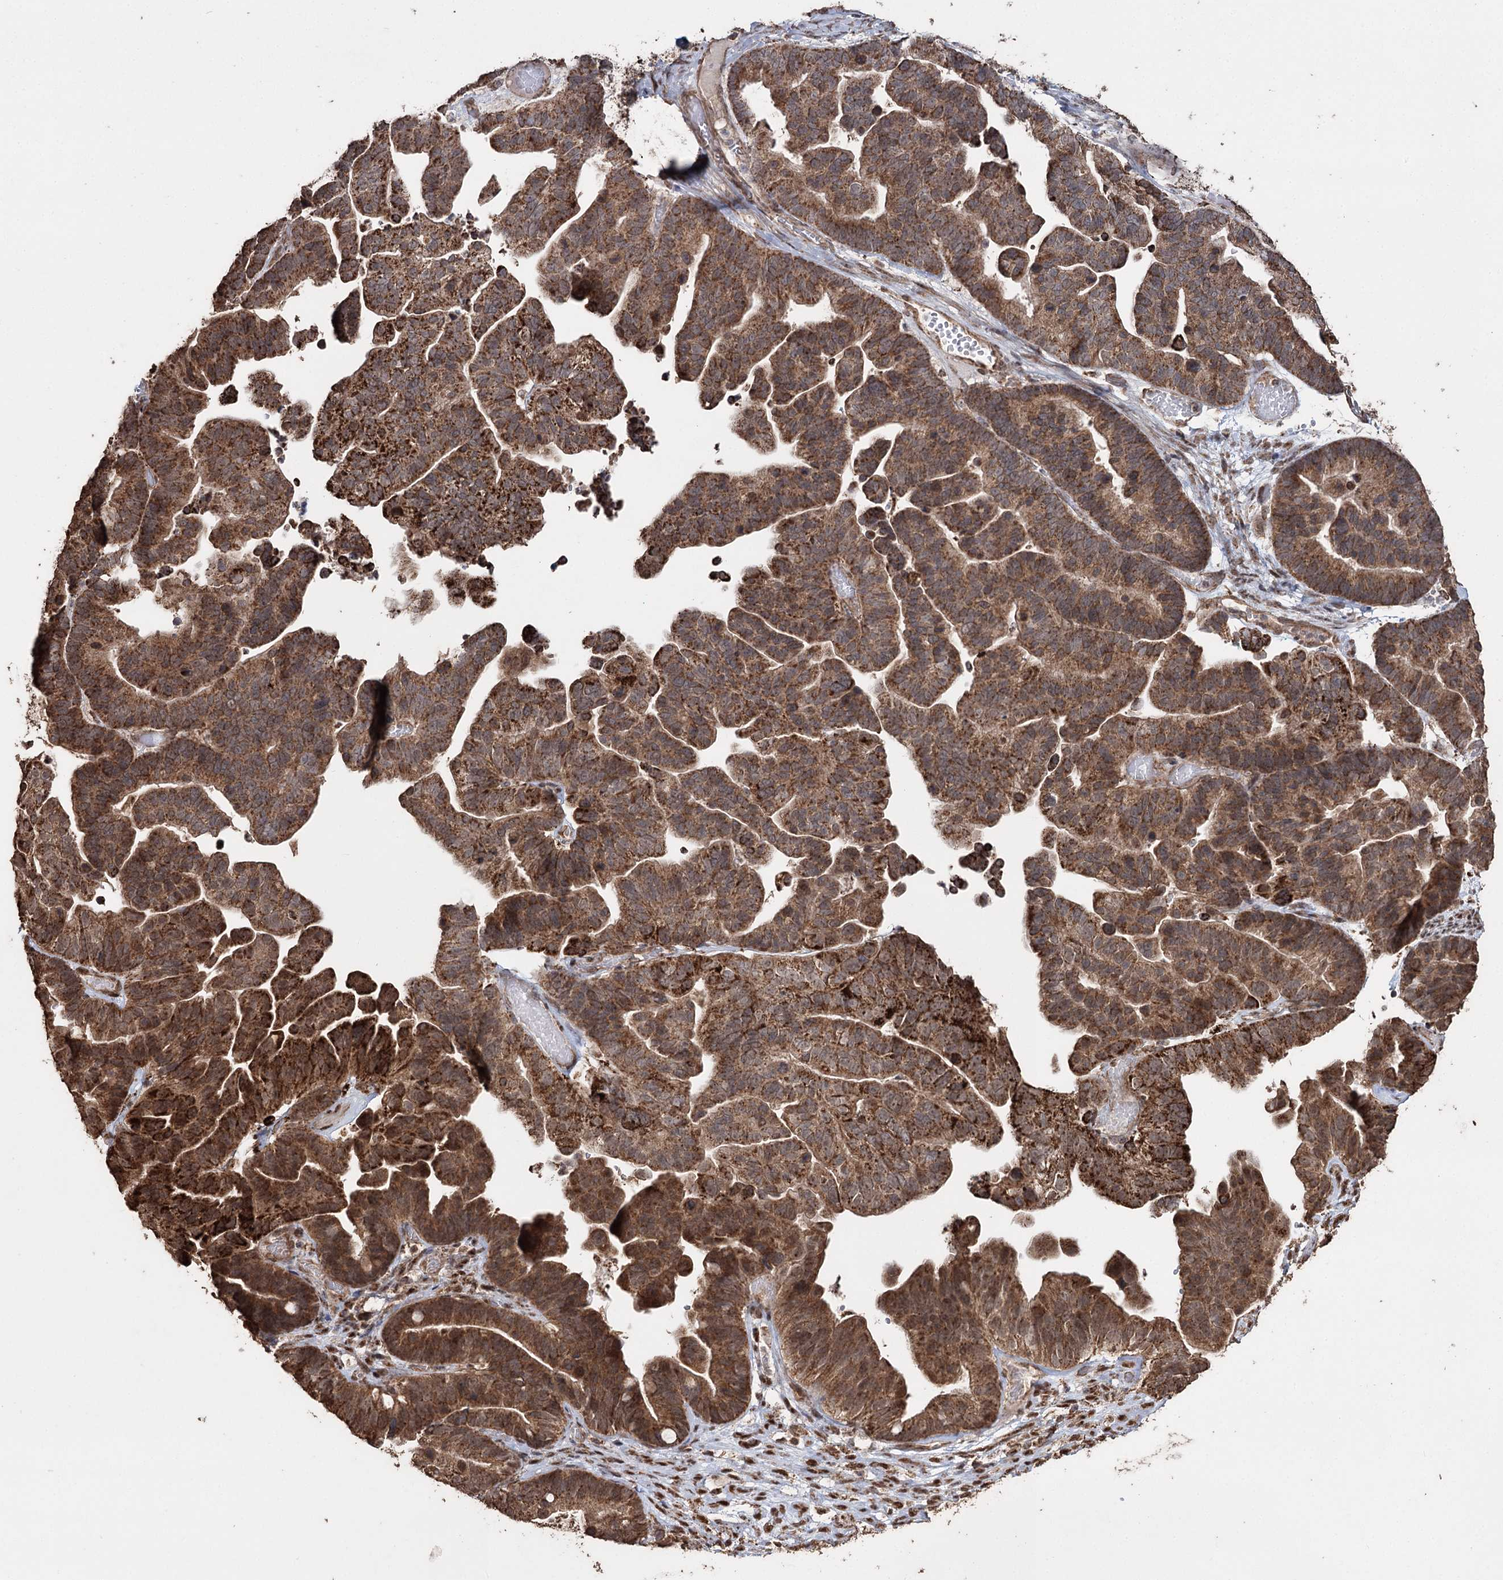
{"staining": {"intensity": "moderate", "quantity": ">75%", "location": "cytoplasmic/membranous"}, "tissue": "ovarian cancer", "cell_type": "Tumor cells", "image_type": "cancer", "snomed": [{"axis": "morphology", "description": "Cystadenocarcinoma, serous, NOS"}, {"axis": "topography", "description": "Ovary"}], "caption": "Ovarian cancer was stained to show a protein in brown. There is medium levels of moderate cytoplasmic/membranous positivity in approximately >75% of tumor cells. Nuclei are stained in blue.", "gene": "SLF2", "patient": {"sex": "female", "age": 56}}